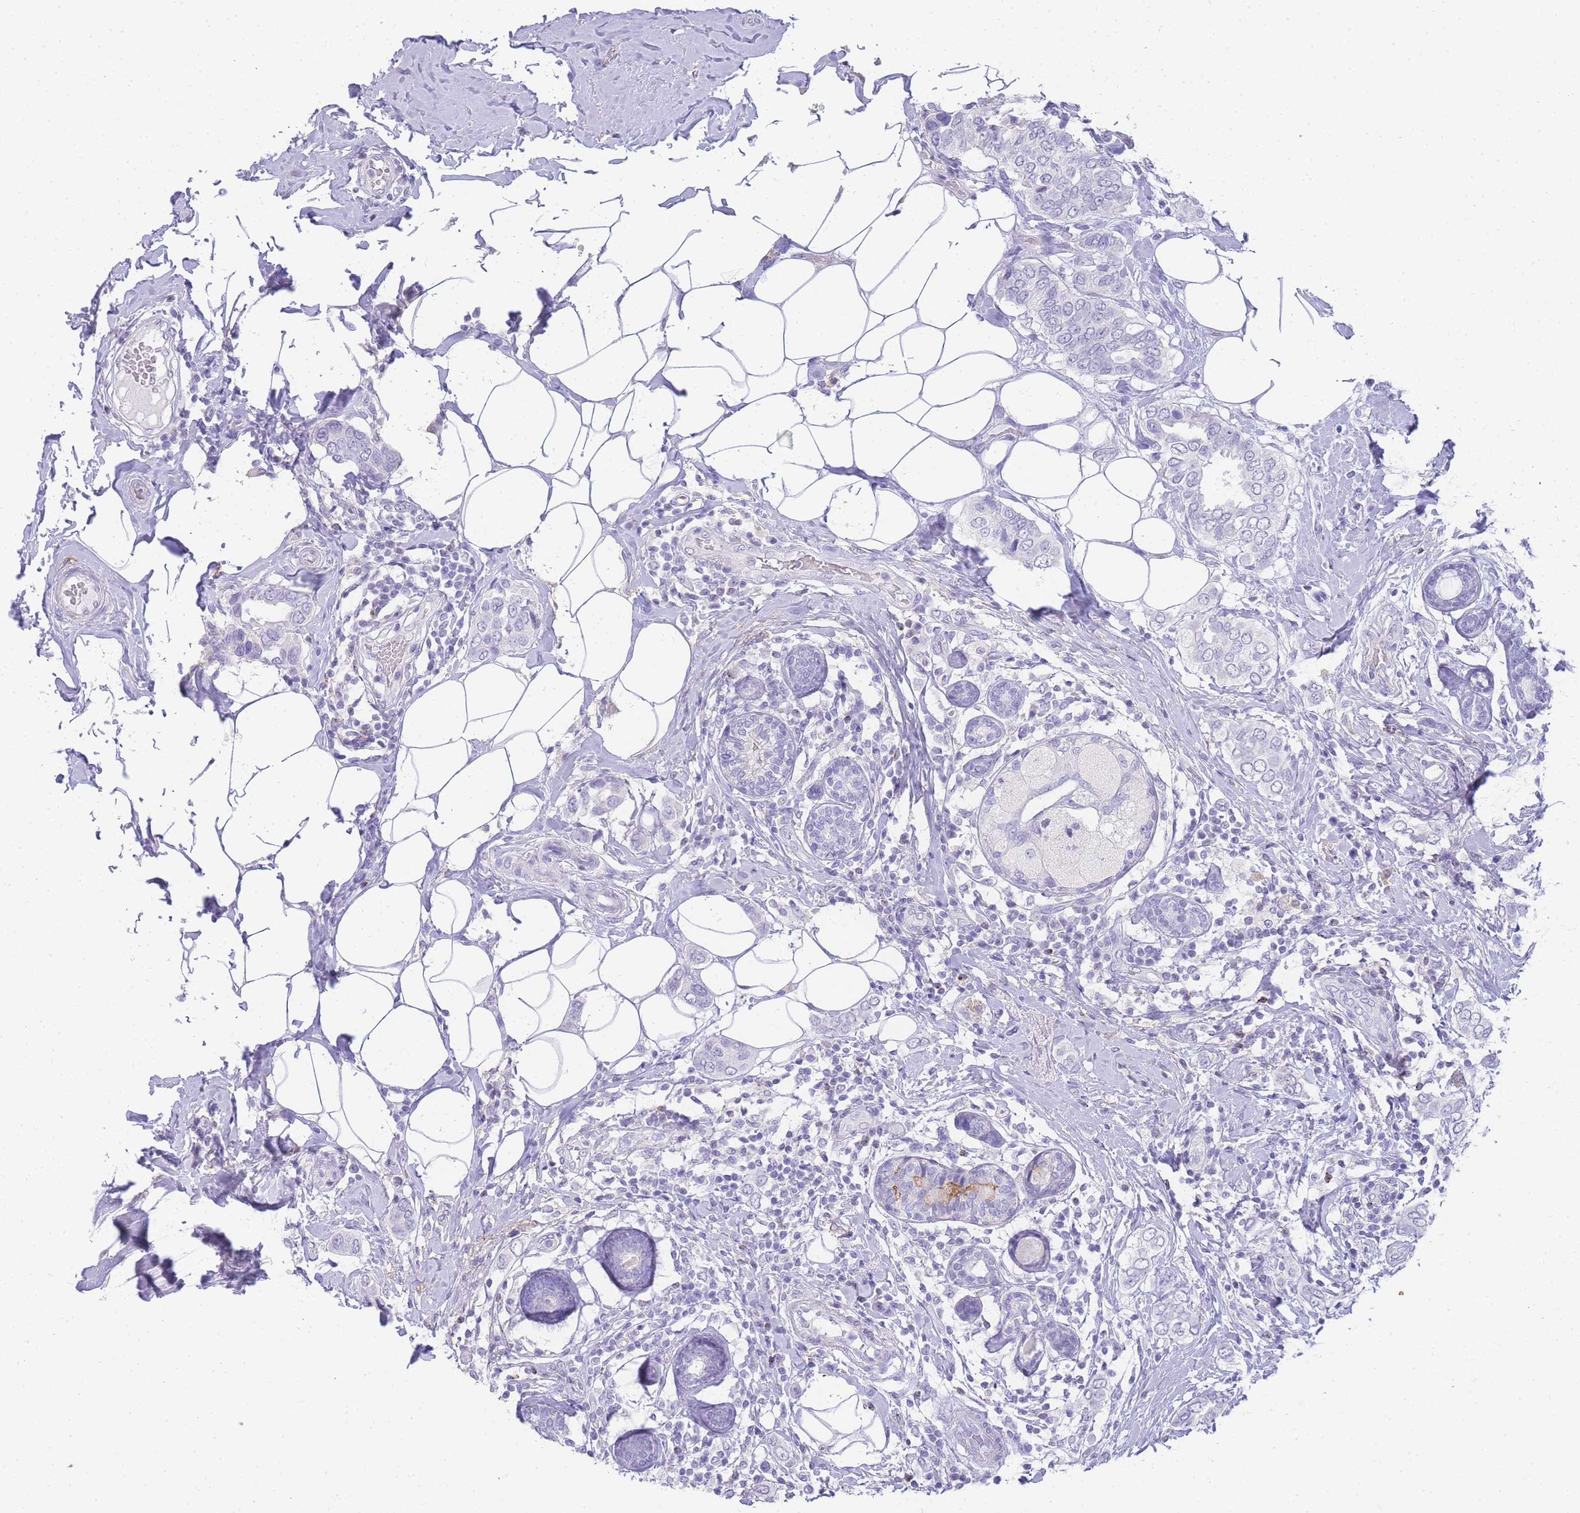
{"staining": {"intensity": "negative", "quantity": "none", "location": "none"}, "tissue": "breast cancer", "cell_type": "Tumor cells", "image_type": "cancer", "snomed": [{"axis": "morphology", "description": "Lobular carcinoma"}, {"axis": "topography", "description": "Breast"}], "caption": "Tumor cells are negative for brown protein staining in breast cancer.", "gene": "DPP4", "patient": {"sex": "female", "age": 51}}